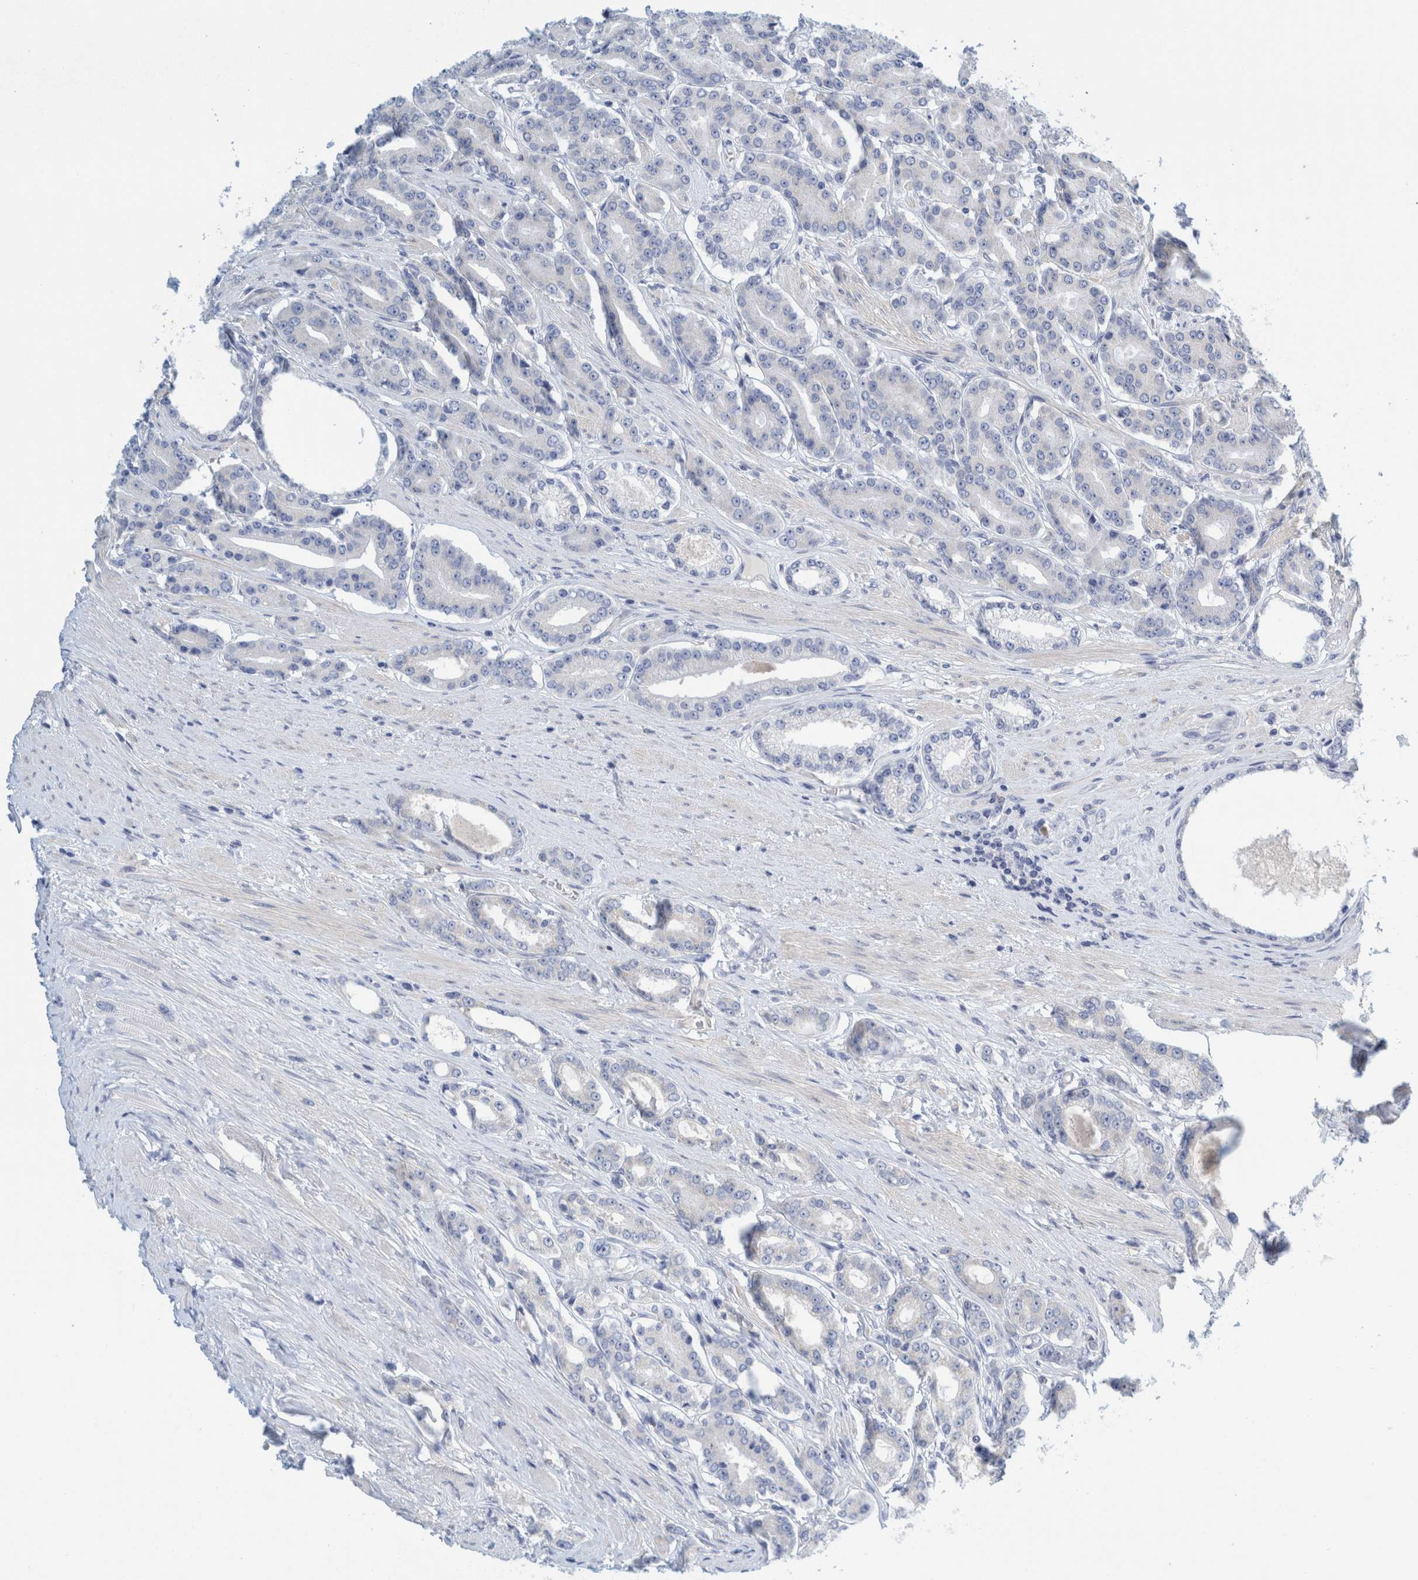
{"staining": {"intensity": "negative", "quantity": "none", "location": "none"}, "tissue": "prostate cancer", "cell_type": "Tumor cells", "image_type": "cancer", "snomed": [{"axis": "morphology", "description": "Adenocarcinoma, High grade"}, {"axis": "topography", "description": "Prostate"}], "caption": "Micrograph shows no significant protein staining in tumor cells of prostate cancer.", "gene": "ZNF324B", "patient": {"sex": "male", "age": 71}}